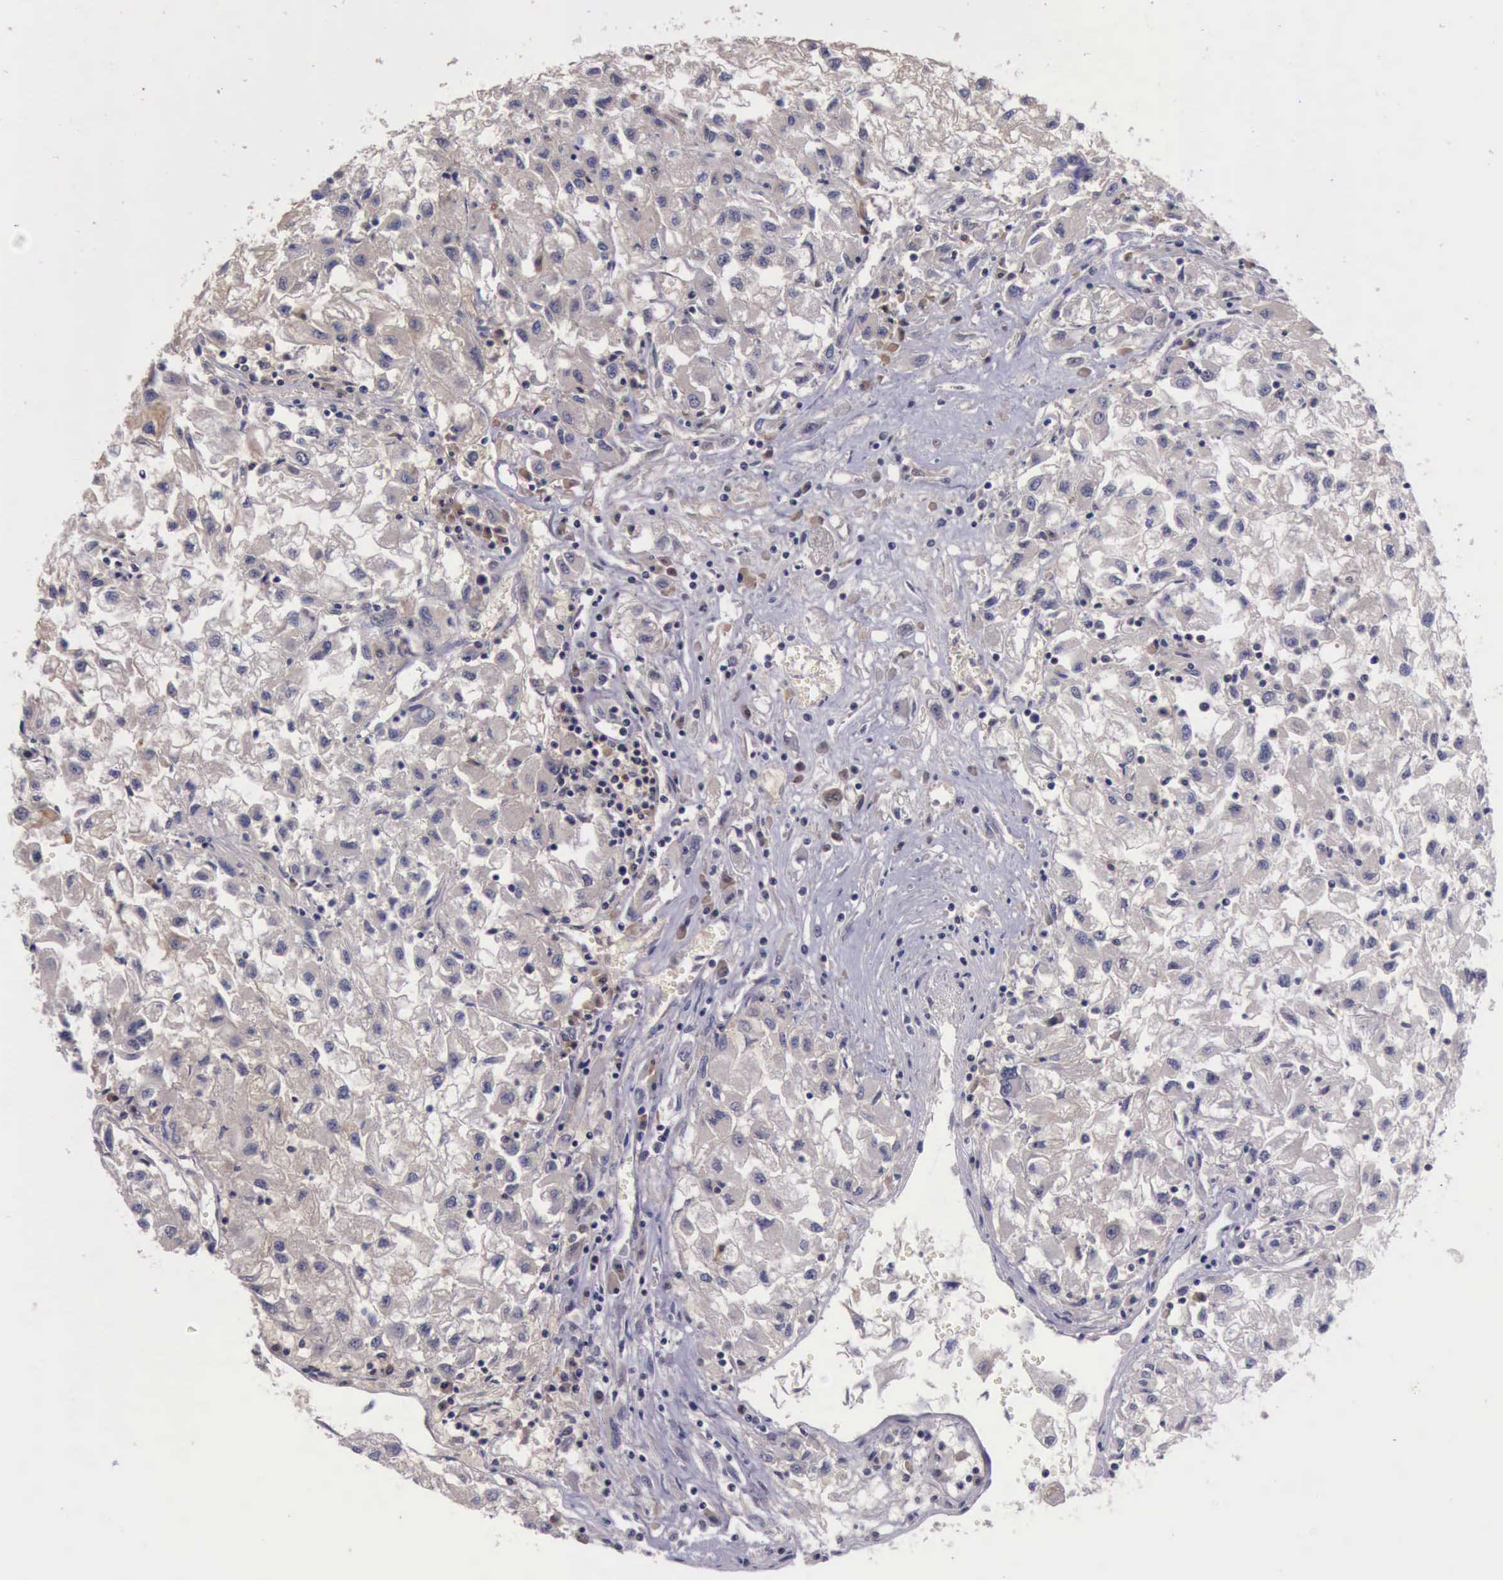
{"staining": {"intensity": "negative", "quantity": "none", "location": "none"}, "tissue": "renal cancer", "cell_type": "Tumor cells", "image_type": "cancer", "snomed": [{"axis": "morphology", "description": "Adenocarcinoma, NOS"}, {"axis": "topography", "description": "Kidney"}], "caption": "DAB (3,3'-diaminobenzidine) immunohistochemical staining of human adenocarcinoma (renal) demonstrates no significant expression in tumor cells.", "gene": "RAB39B", "patient": {"sex": "male", "age": 59}}